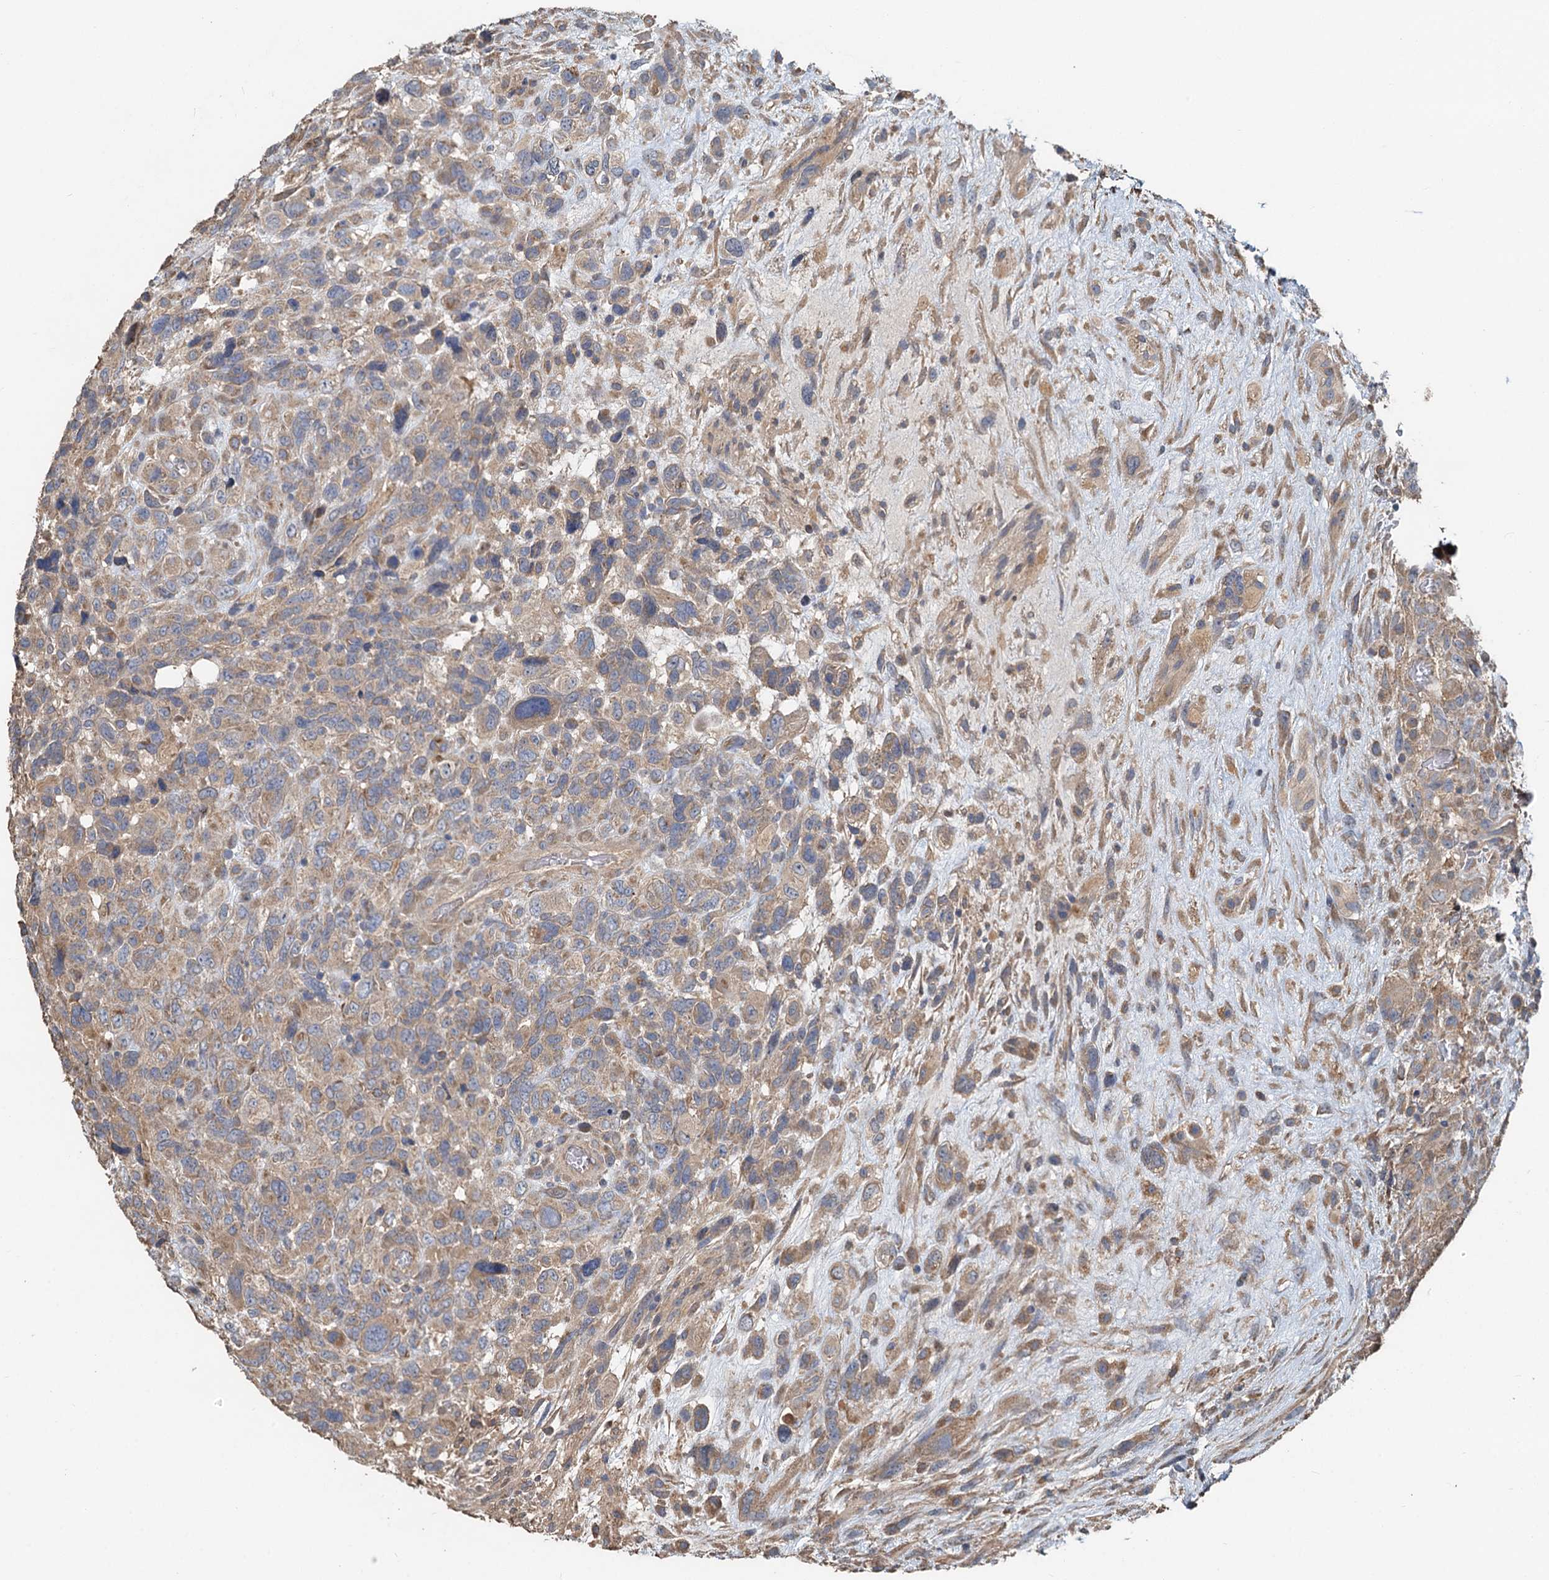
{"staining": {"intensity": "weak", "quantity": ">75%", "location": "cytoplasmic/membranous"}, "tissue": "glioma", "cell_type": "Tumor cells", "image_type": "cancer", "snomed": [{"axis": "morphology", "description": "Glioma, malignant, High grade"}, {"axis": "topography", "description": "Brain"}], "caption": "Glioma stained with a protein marker reveals weak staining in tumor cells.", "gene": "HYI", "patient": {"sex": "male", "age": 61}}